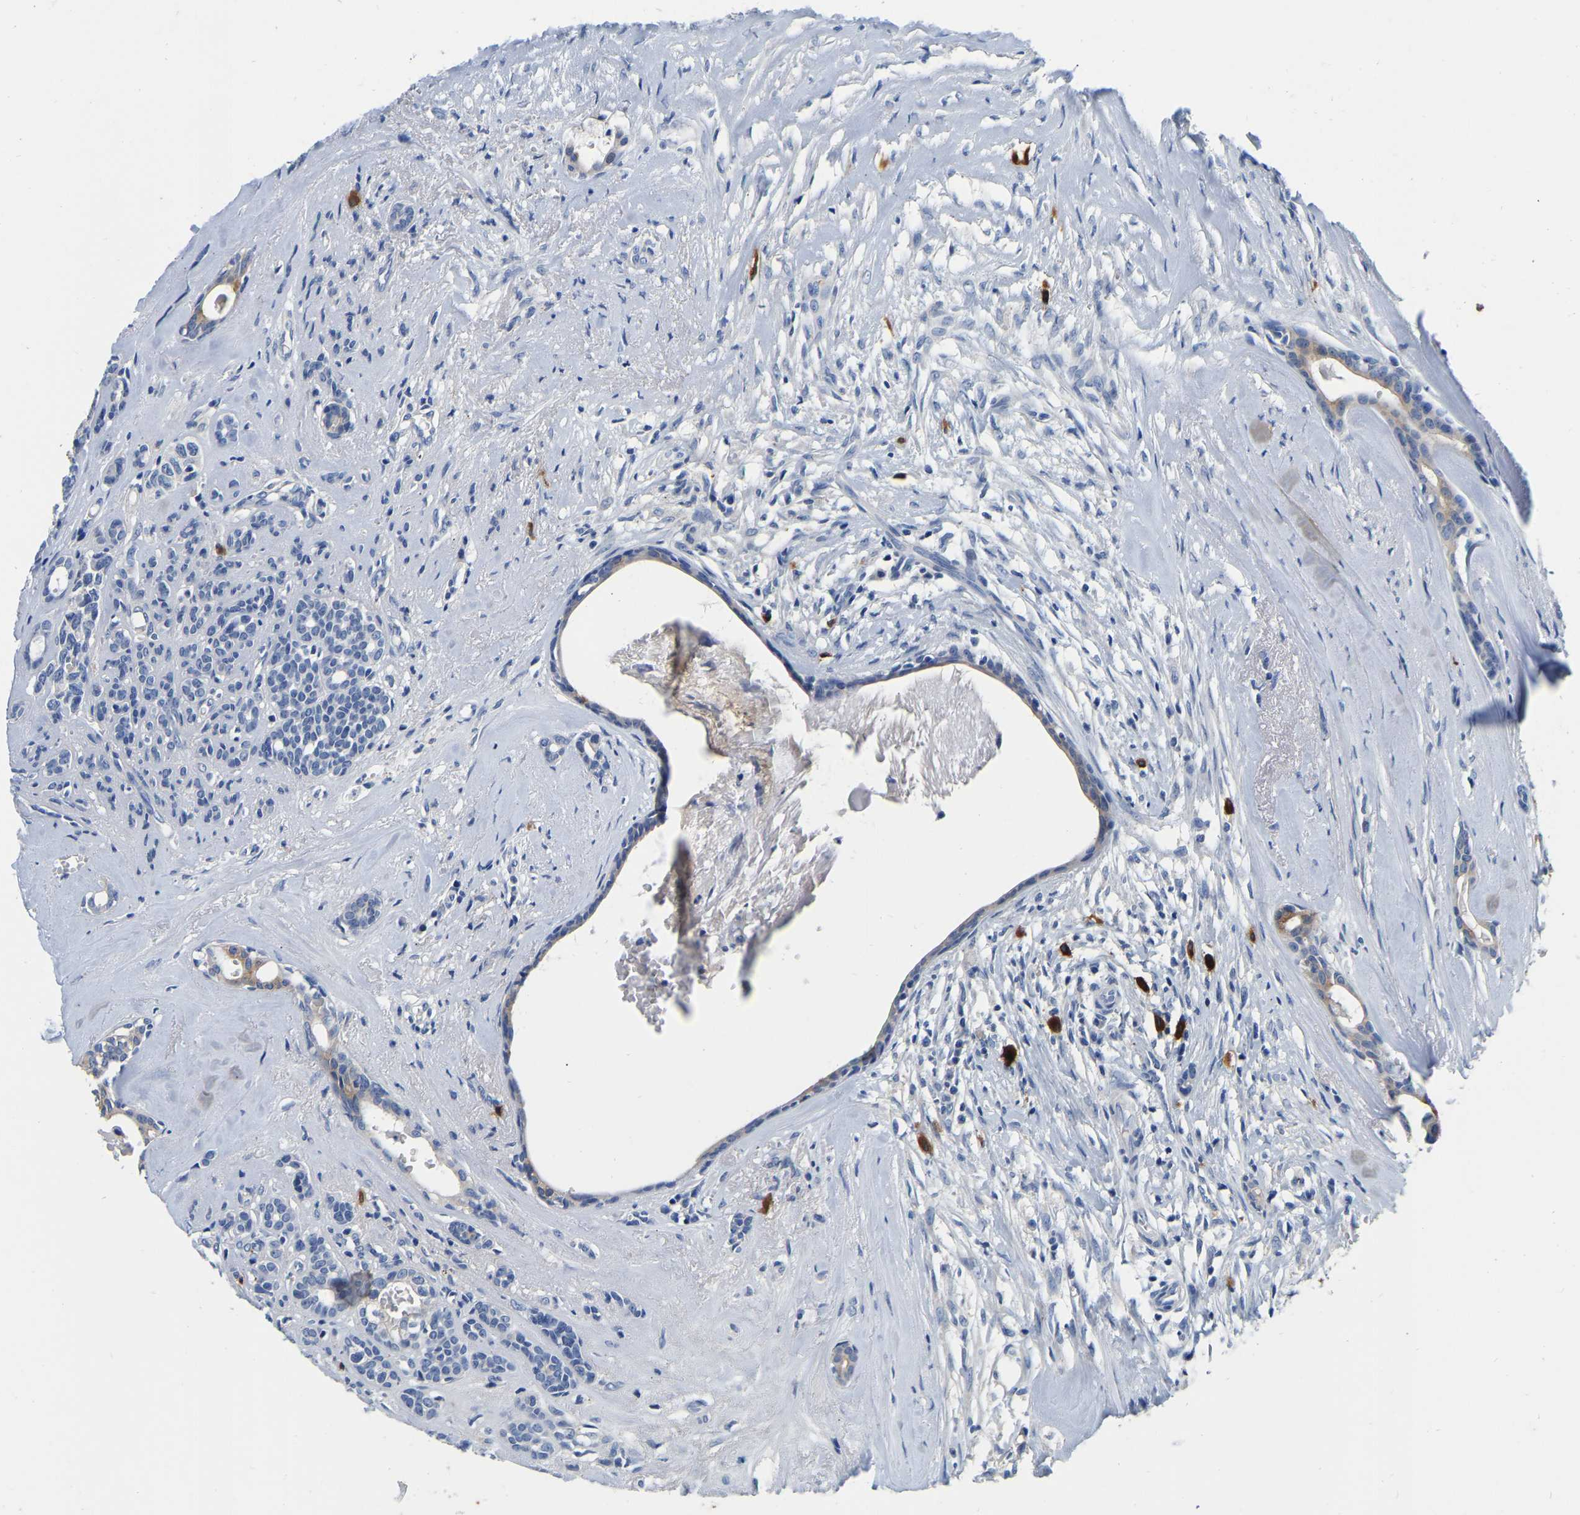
{"staining": {"intensity": "moderate", "quantity": "<25%", "location": "cytoplasmic/membranous"}, "tissue": "head and neck cancer", "cell_type": "Tumor cells", "image_type": "cancer", "snomed": [{"axis": "morphology", "description": "Adenocarcinoma, NOS"}, {"axis": "topography", "description": "Salivary gland, NOS"}, {"axis": "topography", "description": "Head-Neck"}], "caption": "There is low levels of moderate cytoplasmic/membranous positivity in tumor cells of head and neck cancer (adenocarcinoma), as demonstrated by immunohistochemical staining (brown color).", "gene": "RAB27B", "patient": {"sex": "female", "age": 76}}